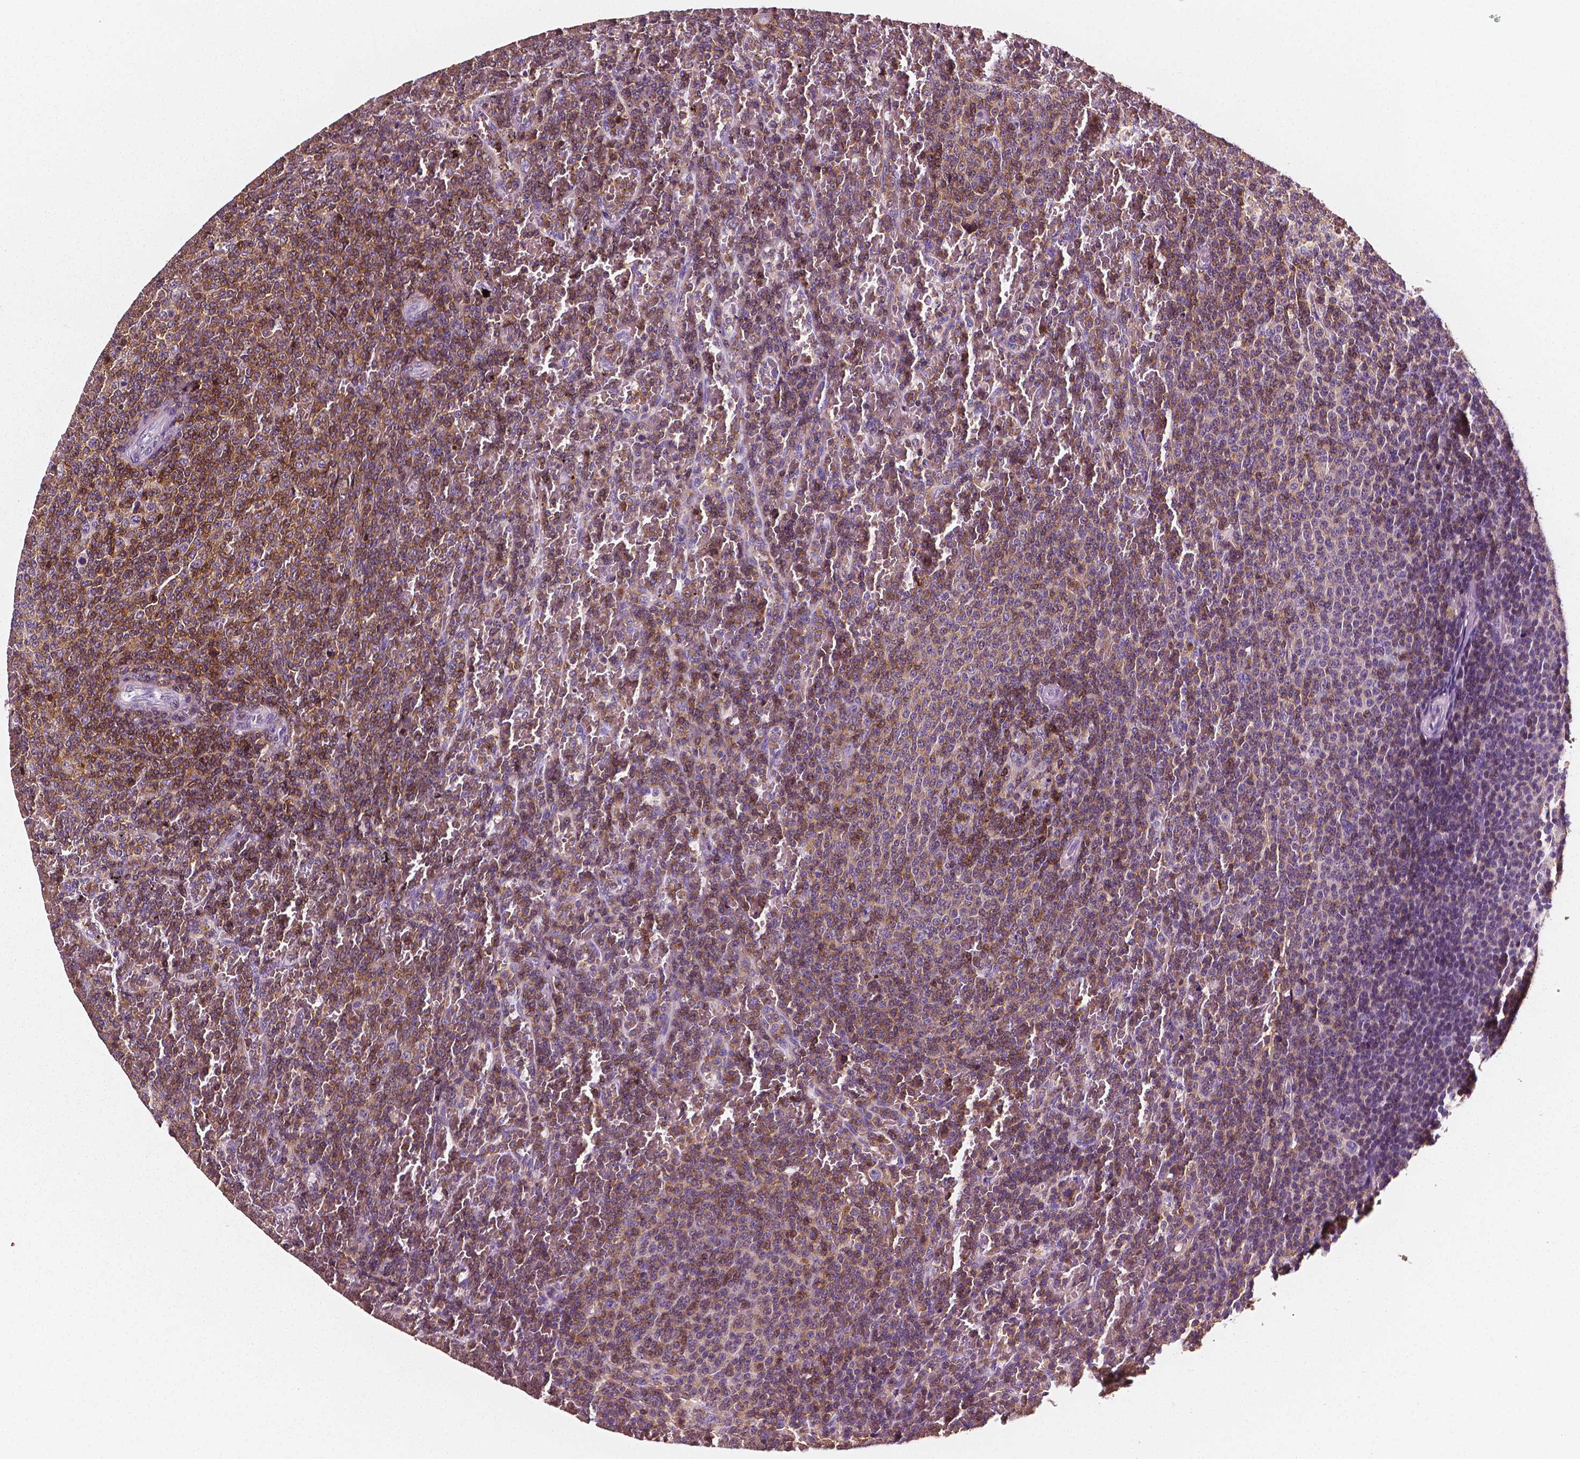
{"staining": {"intensity": "strong", "quantity": "25%-75%", "location": "cytoplasmic/membranous"}, "tissue": "lymphoma", "cell_type": "Tumor cells", "image_type": "cancer", "snomed": [{"axis": "morphology", "description": "Malignant lymphoma, non-Hodgkin's type, Low grade"}, {"axis": "topography", "description": "Spleen"}], "caption": "Immunohistochemistry micrograph of low-grade malignant lymphoma, non-Hodgkin's type stained for a protein (brown), which displays high levels of strong cytoplasmic/membranous expression in approximately 25%-75% of tumor cells.", "gene": "PTPRC", "patient": {"sex": "female", "age": 77}}